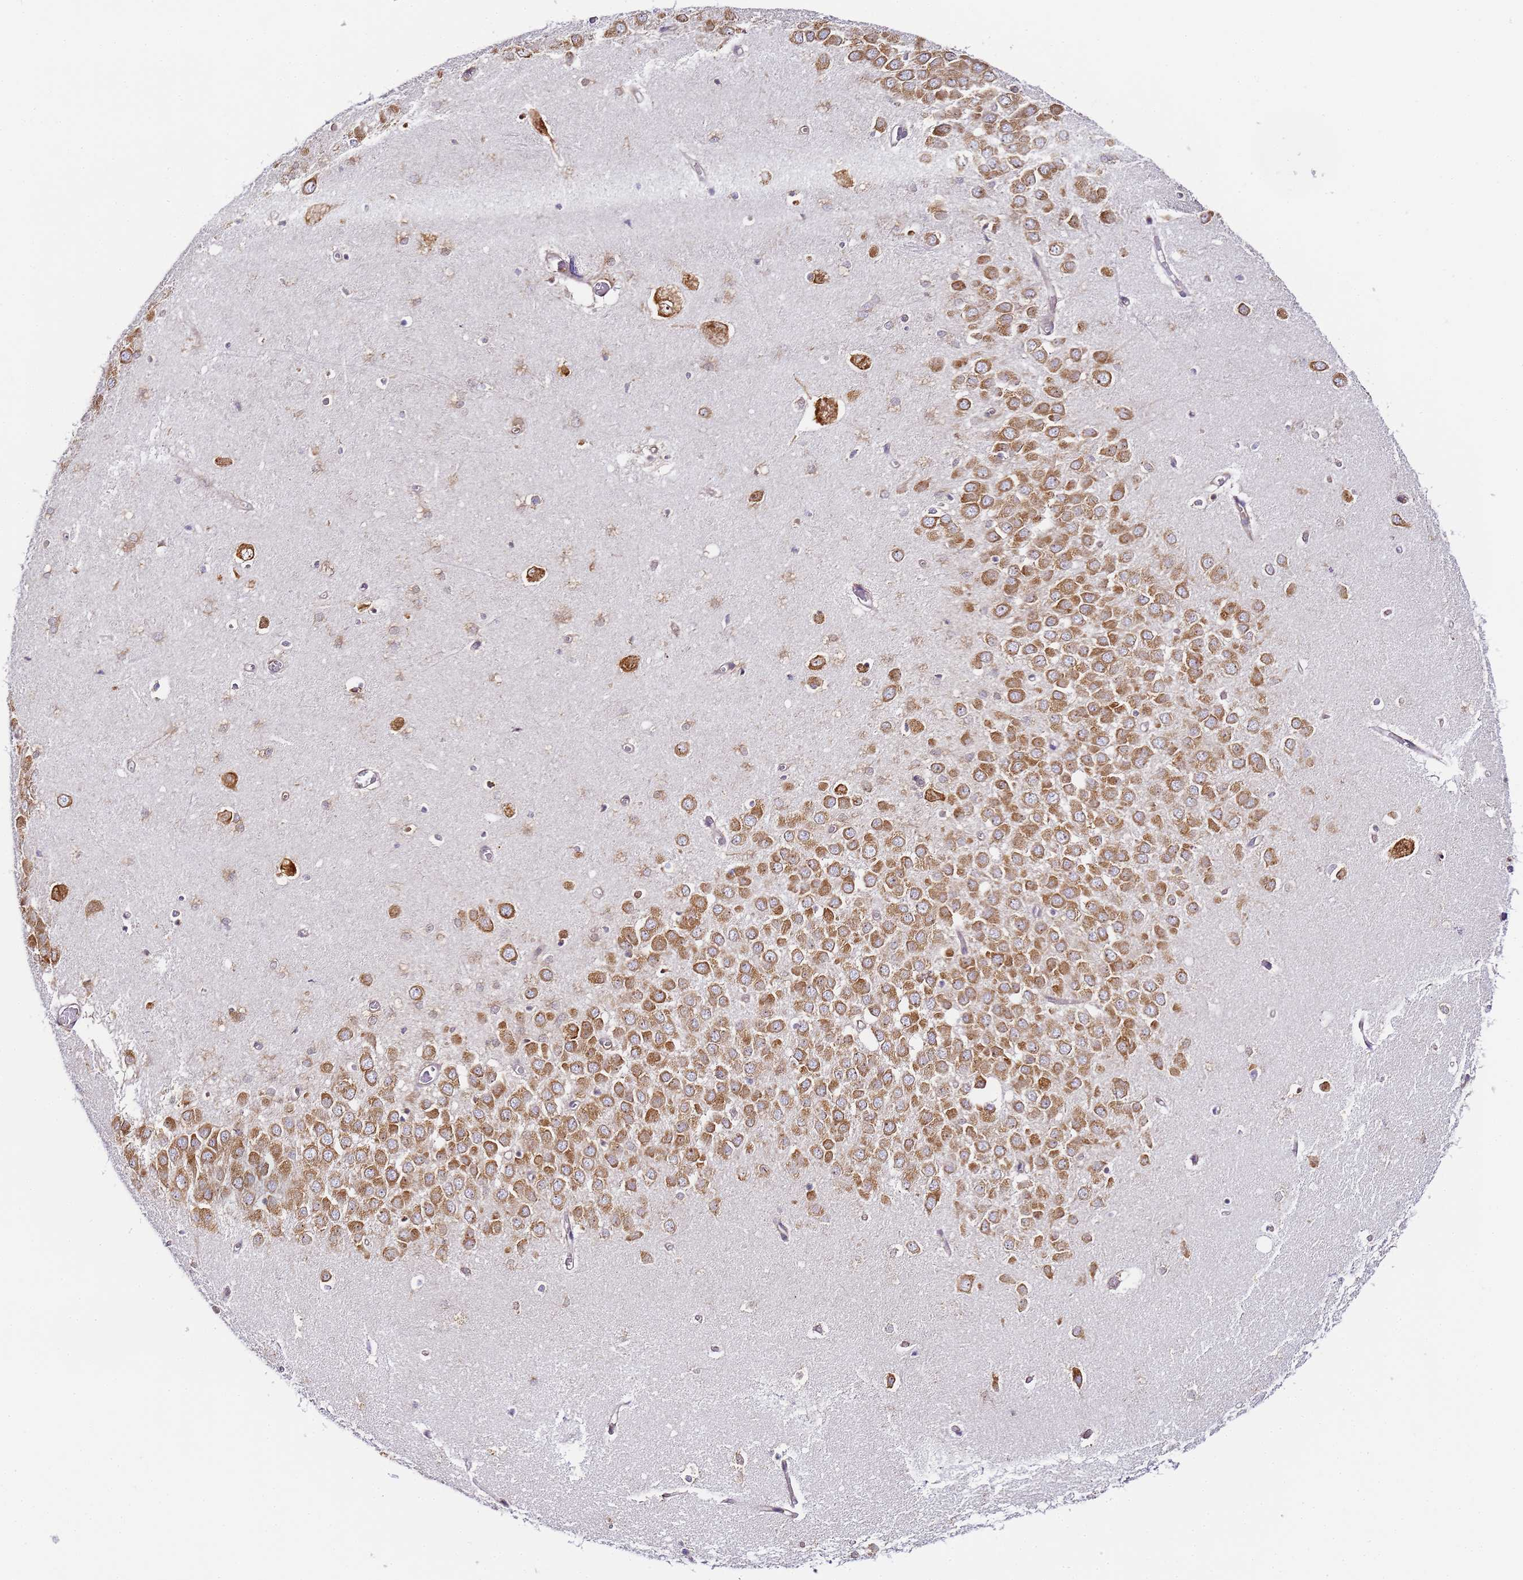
{"staining": {"intensity": "moderate", "quantity": "25%-75%", "location": "cytoplasmic/membranous"}, "tissue": "hippocampus", "cell_type": "Glial cells", "image_type": "normal", "snomed": [{"axis": "morphology", "description": "Normal tissue, NOS"}, {"axis": "topography", "description": "Hippocampus"}], "caption": "Hippocampus stained with DAB (3,3'-diaminobenzidine) IHC exhibits medium levels of moderate cytoplasmic/membranous expression in approximately 25%-75% of glial cells.", "gene": "RPL13A", "patient": {"sex": "male", "age": 70}}